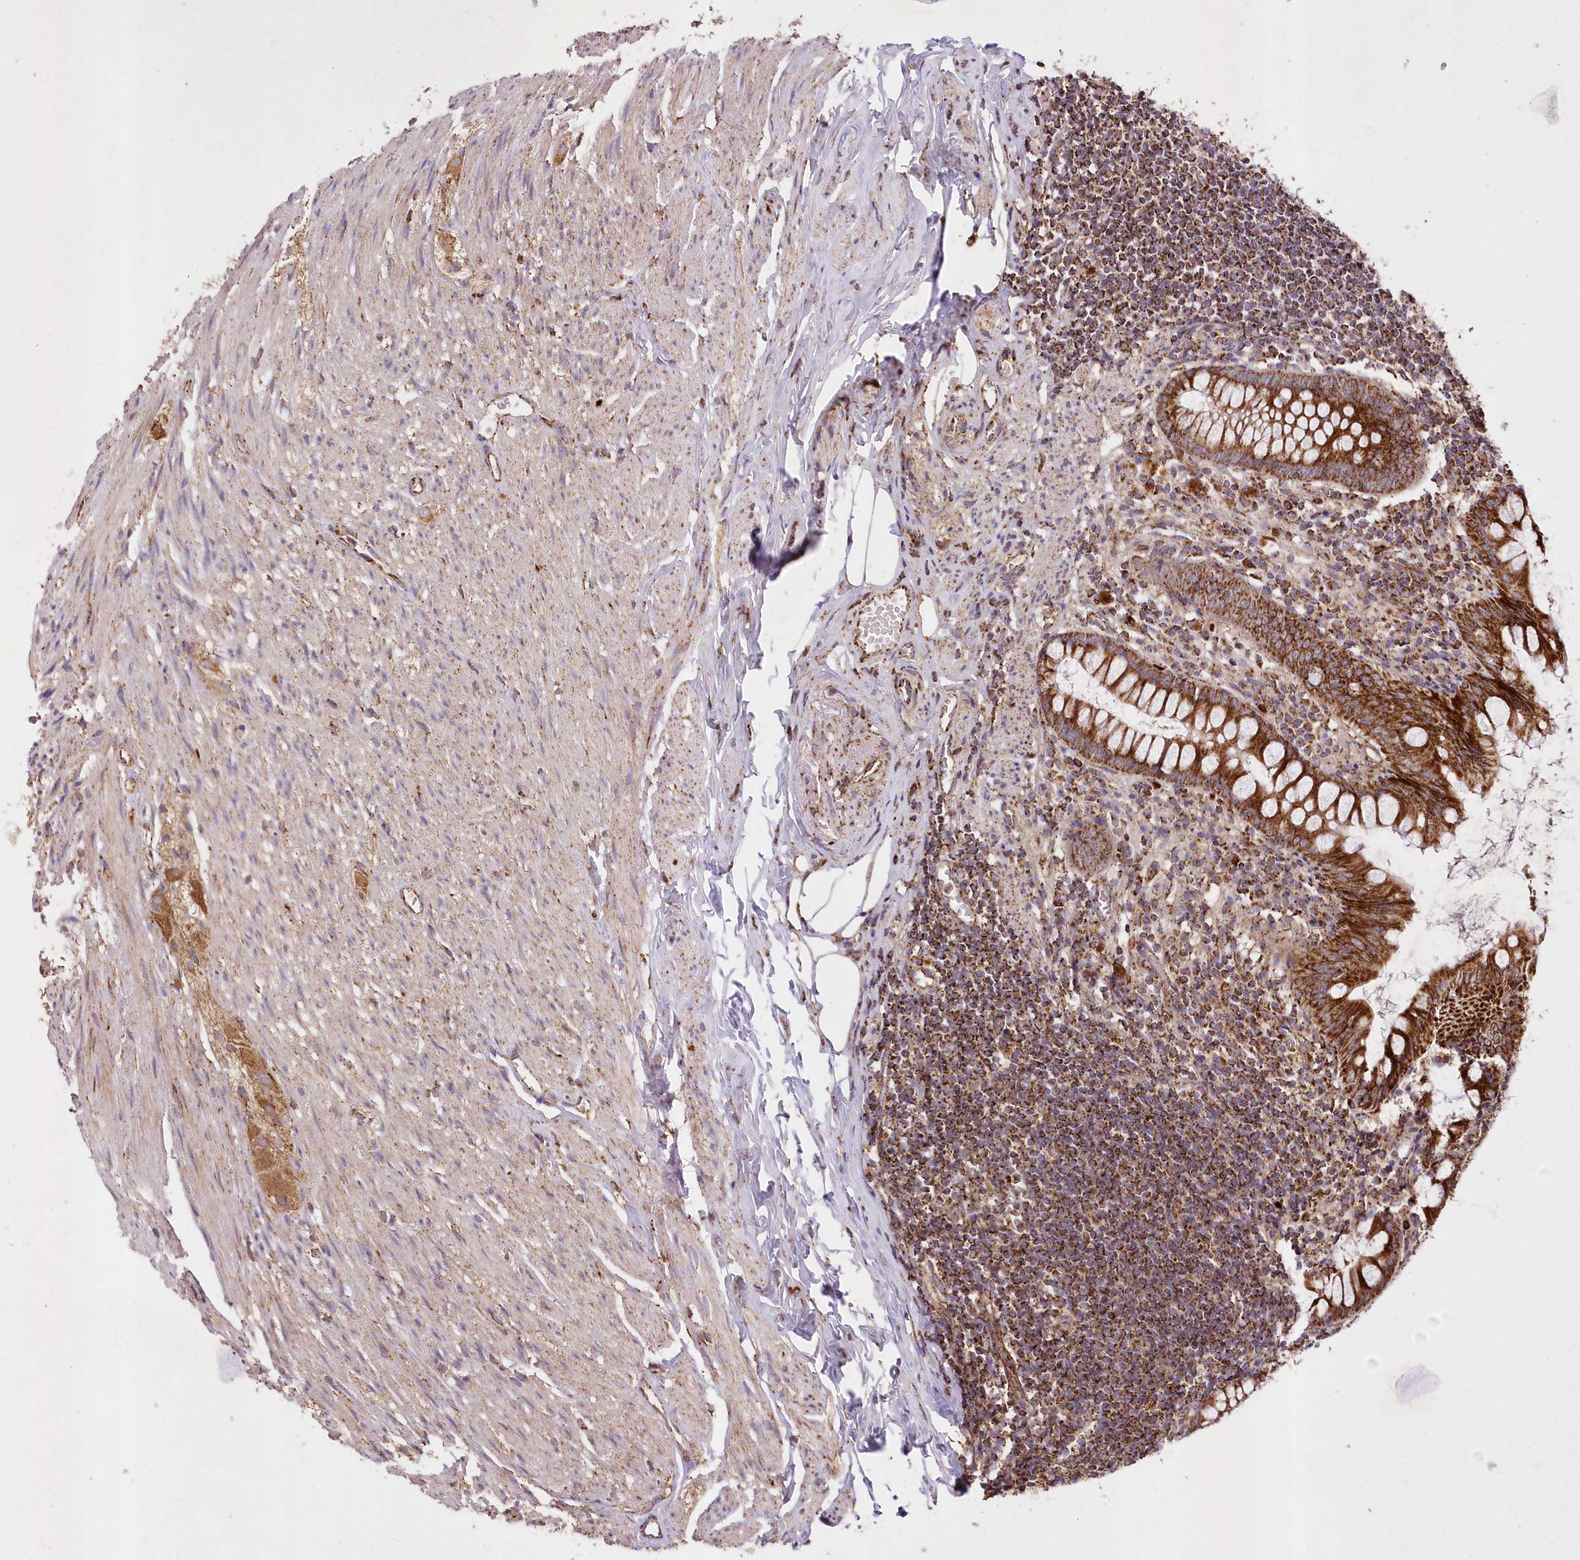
{"staining": {"intensity": "strong", "quantity": ">75%", "location": "nuclear"}, "tissue": "appendix", "cell_type": "Glandular cells", "image_type": "normal", "snomed": [{"axis": "morphology", "description": "Normal tissue, NOS"}, {"axis": "topography", "description": "Appendix"}], "caption": "Protein staining by immunohistochemistry reveals strong nuclear staining in about >75% of glandular cells in normal appendix.", "gene": "ASNSD1", "patient": {"sex": "female", "age": 77}}